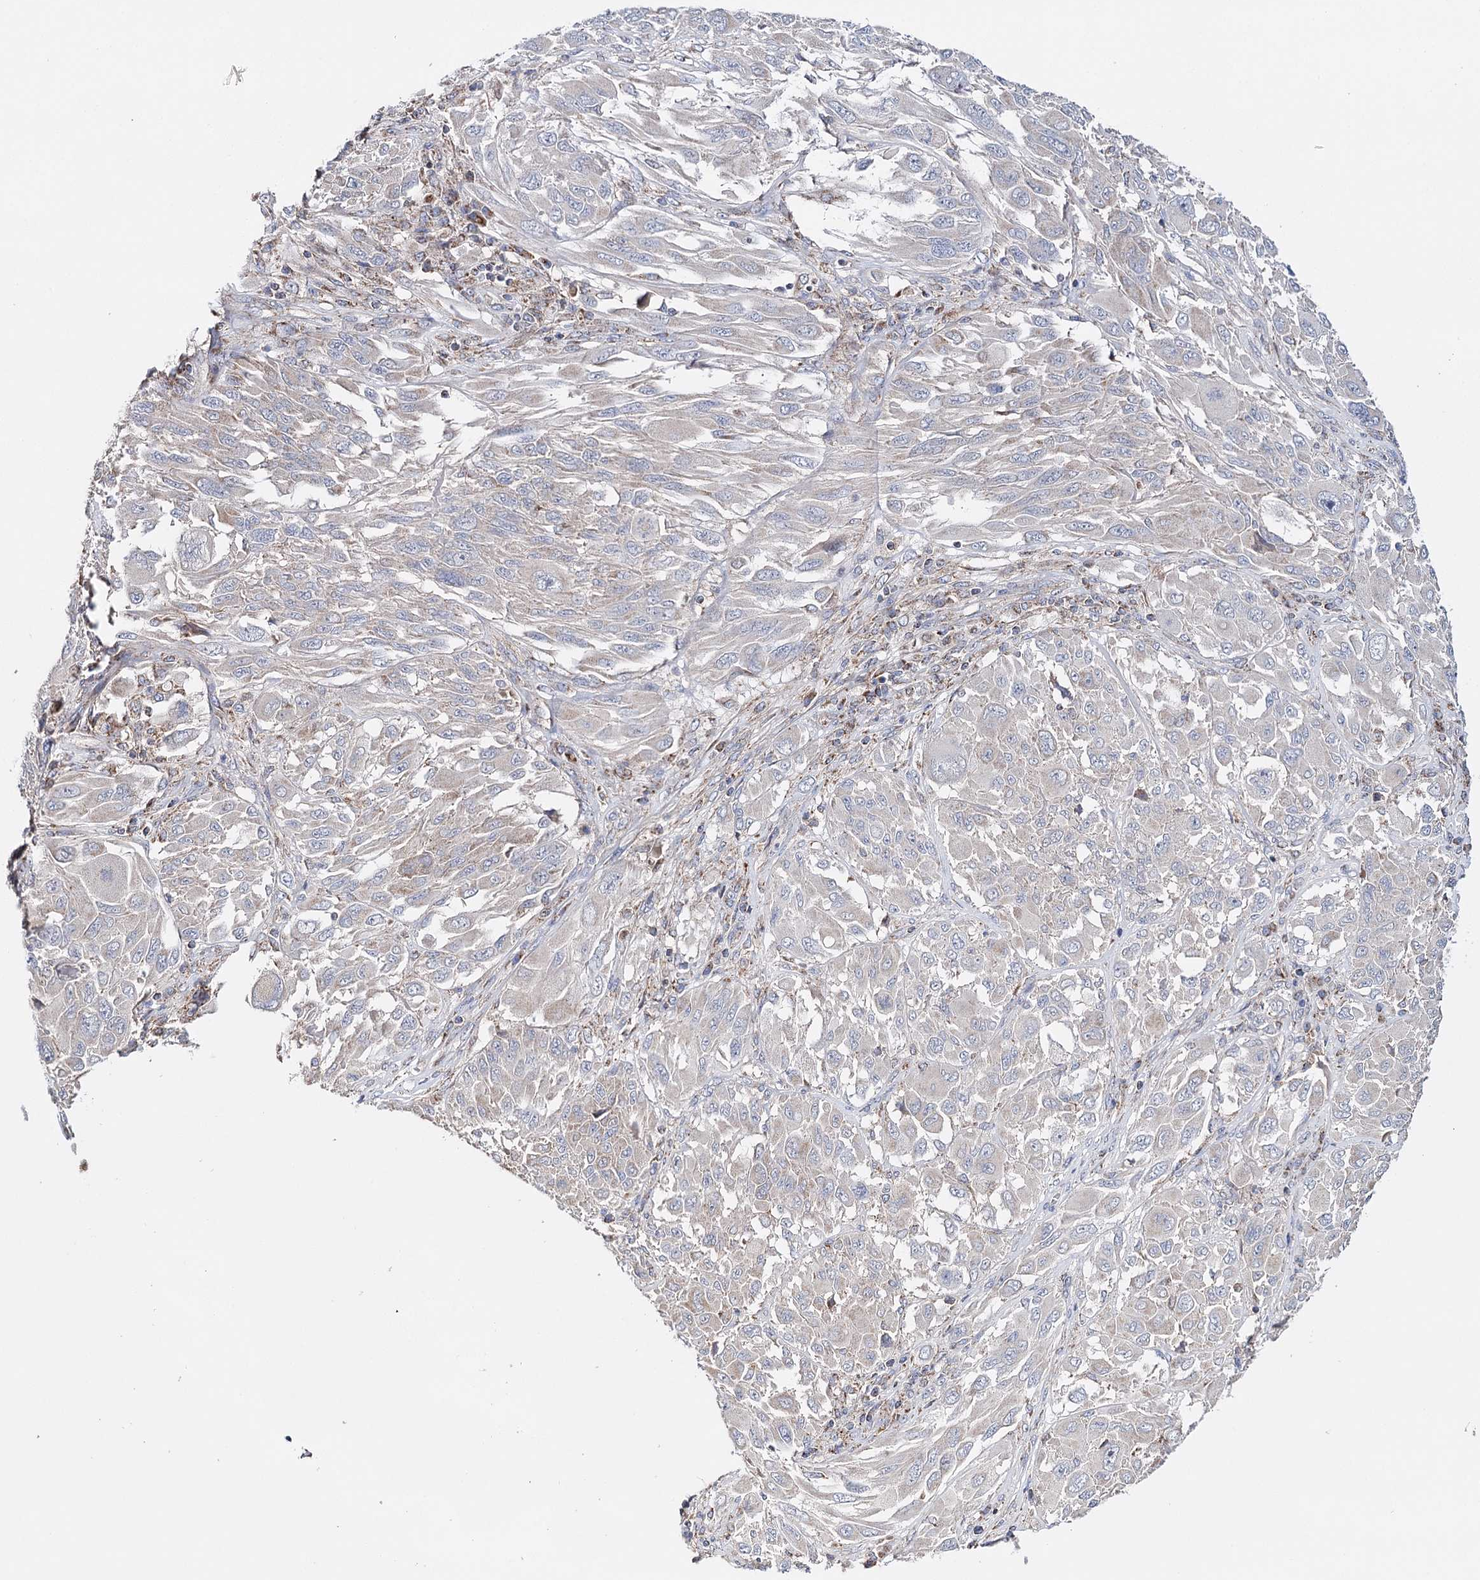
{"staining": {"intensity": "negative", "quantity": "none", "location": "none"}, "tissue": "melanoma", "cell_type": "Tumor cells", "image_type": "cancer", "snomed": [{"axis": "morphology", "description": "Malignant melanoma, NOS"}, {"axis": "topography", "description": "Skin"}], "caption": "Image shows no significant protein positivity in tumor cells of malignant melanoma. (IHC, brightfield microscopy, high magnification).", "gene": "CFAP46", "patient": {"sex": "female", "age": 91}}